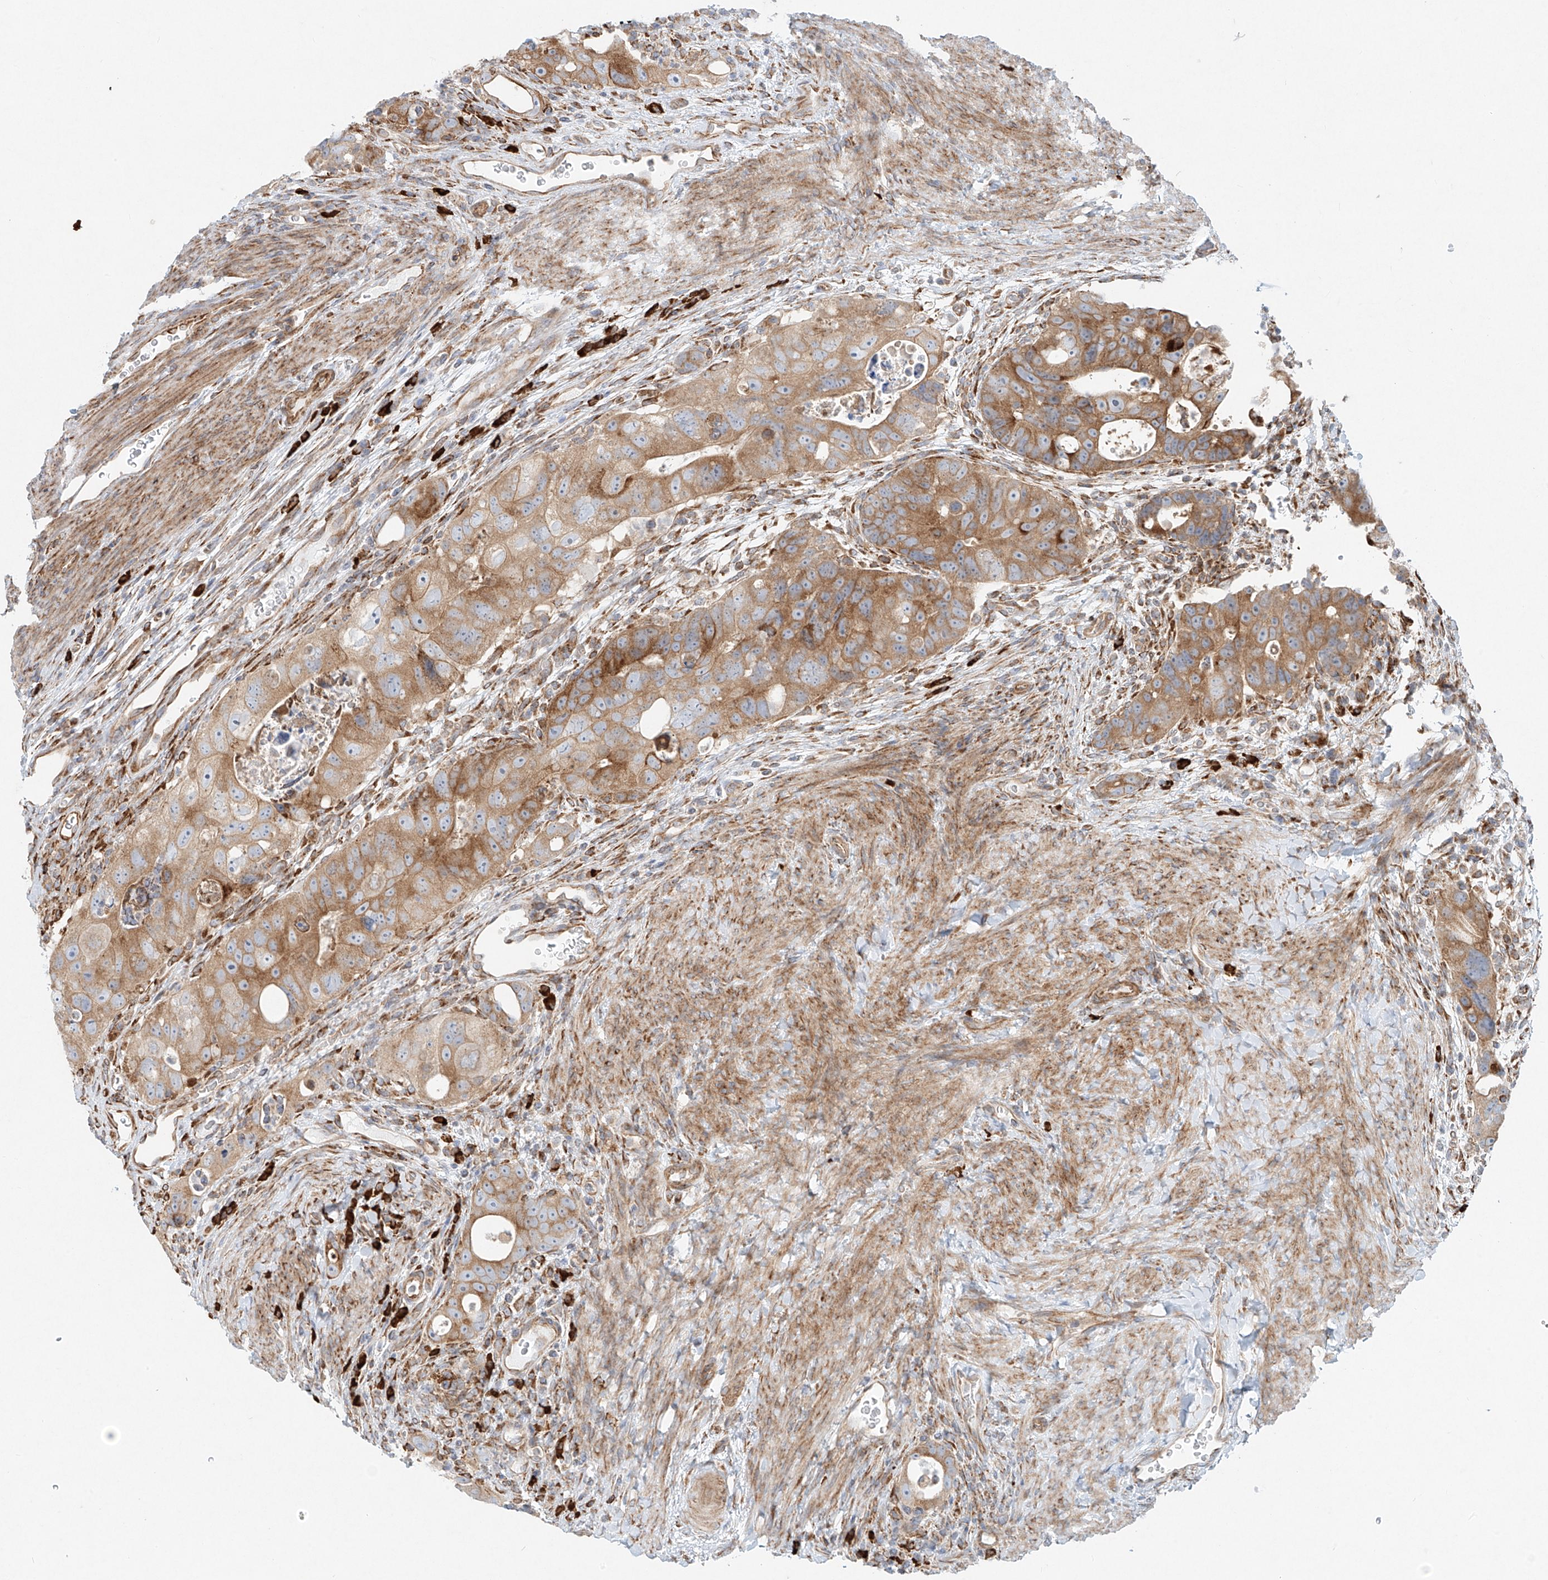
{"staining": {"intensity": "moderate", "quantity": ">75%", "location": "cytoplasmic/membranous"}, "tissue": "colorectal cancer", "cell_type": "Tumor cells", "image_type": "cancer", "snomed": [{"axis": "morphology", "description": "Adenocarcinoma, NOS"}, {"axis": "topography", "description": "Rectum"}], "caption": "Protein expression analysis of human colorectal adenocarcinoma reveals moderate cytoplasmic/membranous positivity in about >75% of tumor cells. Nuclei are stained in blue.", "gene": "EIPR1", "patient": {"sex": "male", "age": 59}}